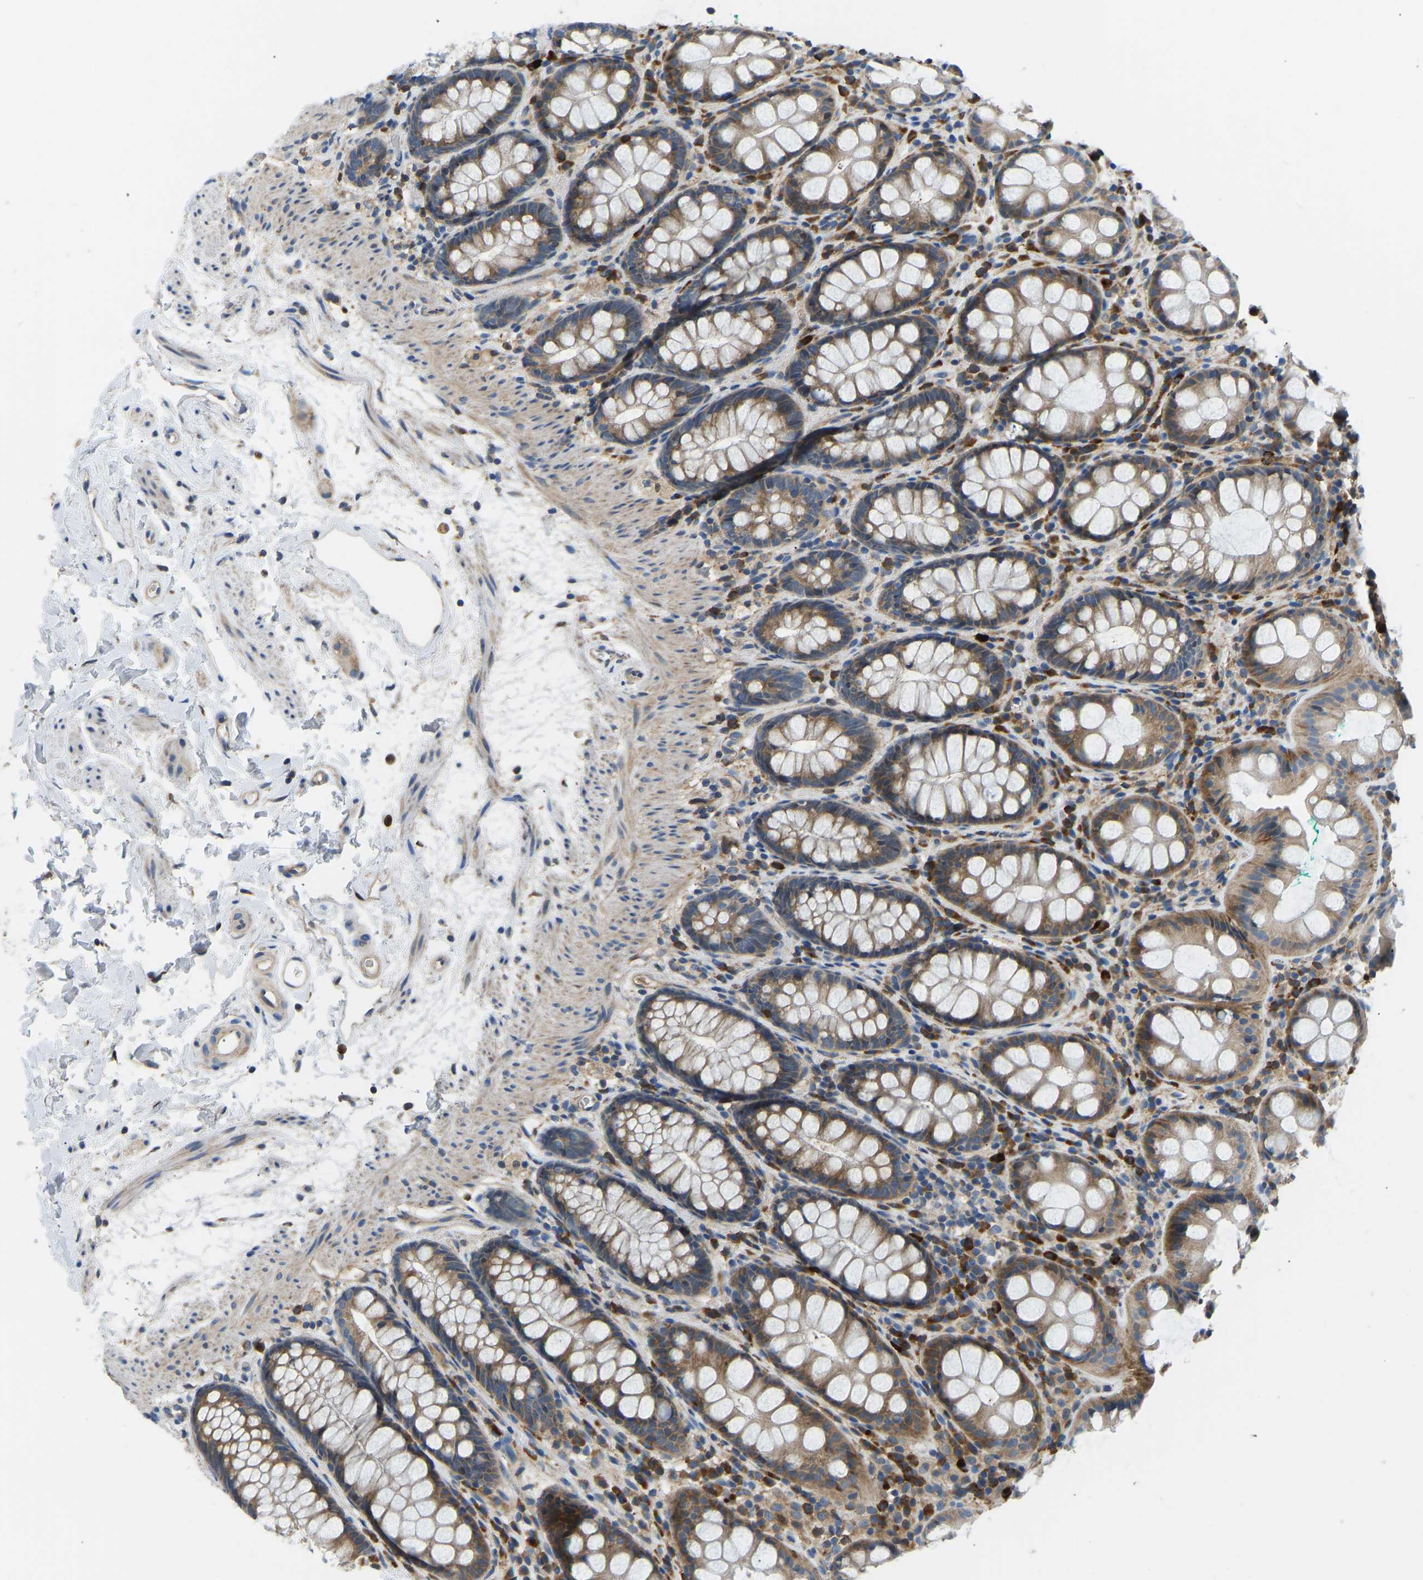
{"staining": {"intensity": "moderate", "quantity": ">75%", "location": "cytoplasmic/membranous"}, "tissue": "rectum", "cell_type": "Glandular cells", "image_type": "normal", "snomed": [{"axis": "morphology", "description": "Normal tissue, NOS"}, {"axis": "topography", "description": "Rectum"}], "caption": "Rectum stained with DAB immunohistochemistry (IHC) demonstrates medium levels of moderate cytoplasmic/membranous expression in about >75% of glandular cells. The protein is shown in brown color, while the nuclei are stained blue.", "gene": "RBP1", "patient": {"sex": "female", "age": 65}}